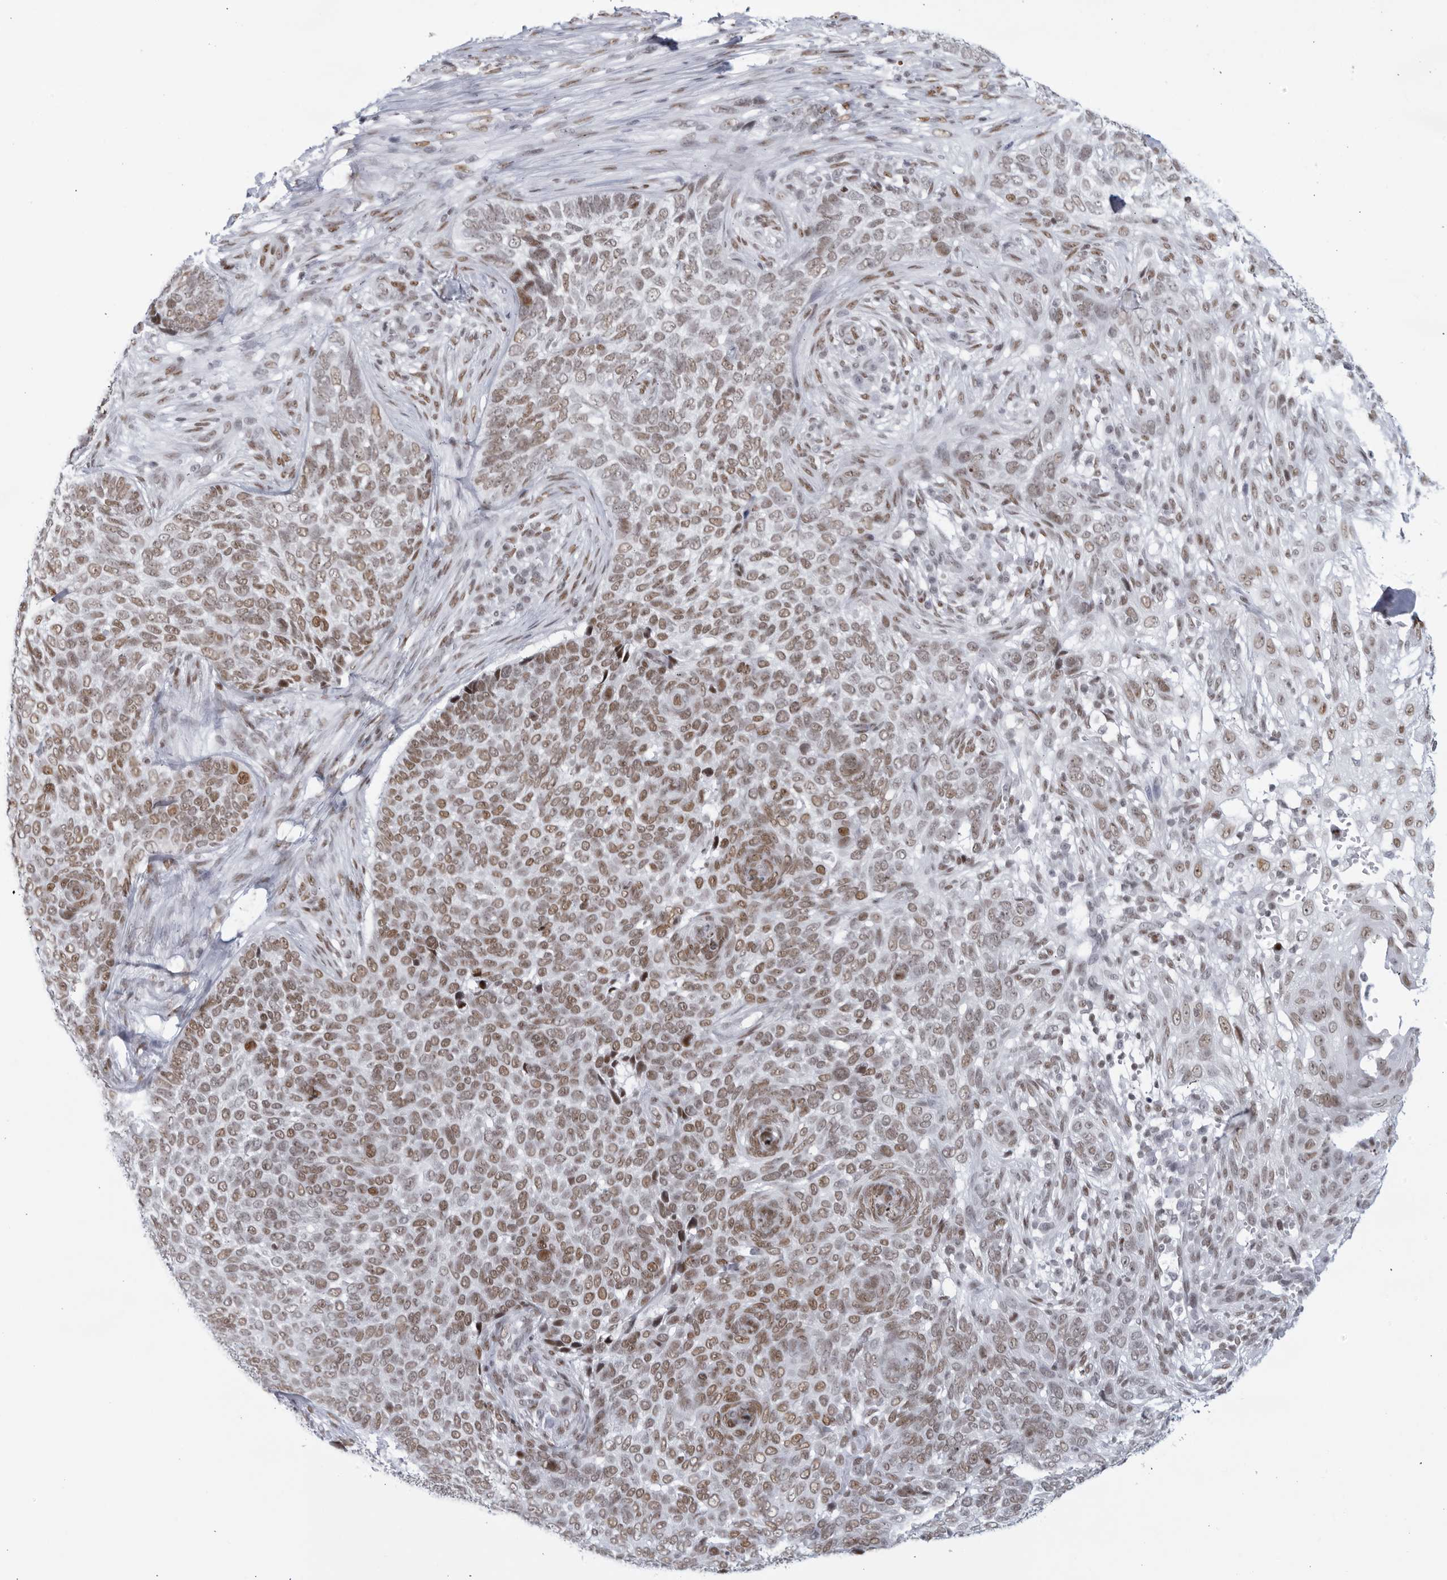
{"staining": {"intensity": "moderate", "quantity": "25%-75%", "location": "nuclear"}, "tissue": "skin cancer", "cell_type": "Tumor cells", "image_type": "cancer", "snomed": [{"axis": "morphology", "description": "Basal cell carcinoma"}, {"axis": "topography", "description": "Skin"}], "caption": "Protein analysis of skin basal cell carcinoma tissue displays moderate nuclear positivity in approximately 25%-75% of tumor cells.", "gene": "HP1BP3", "patient": {"sex": "female", "age": 64}}